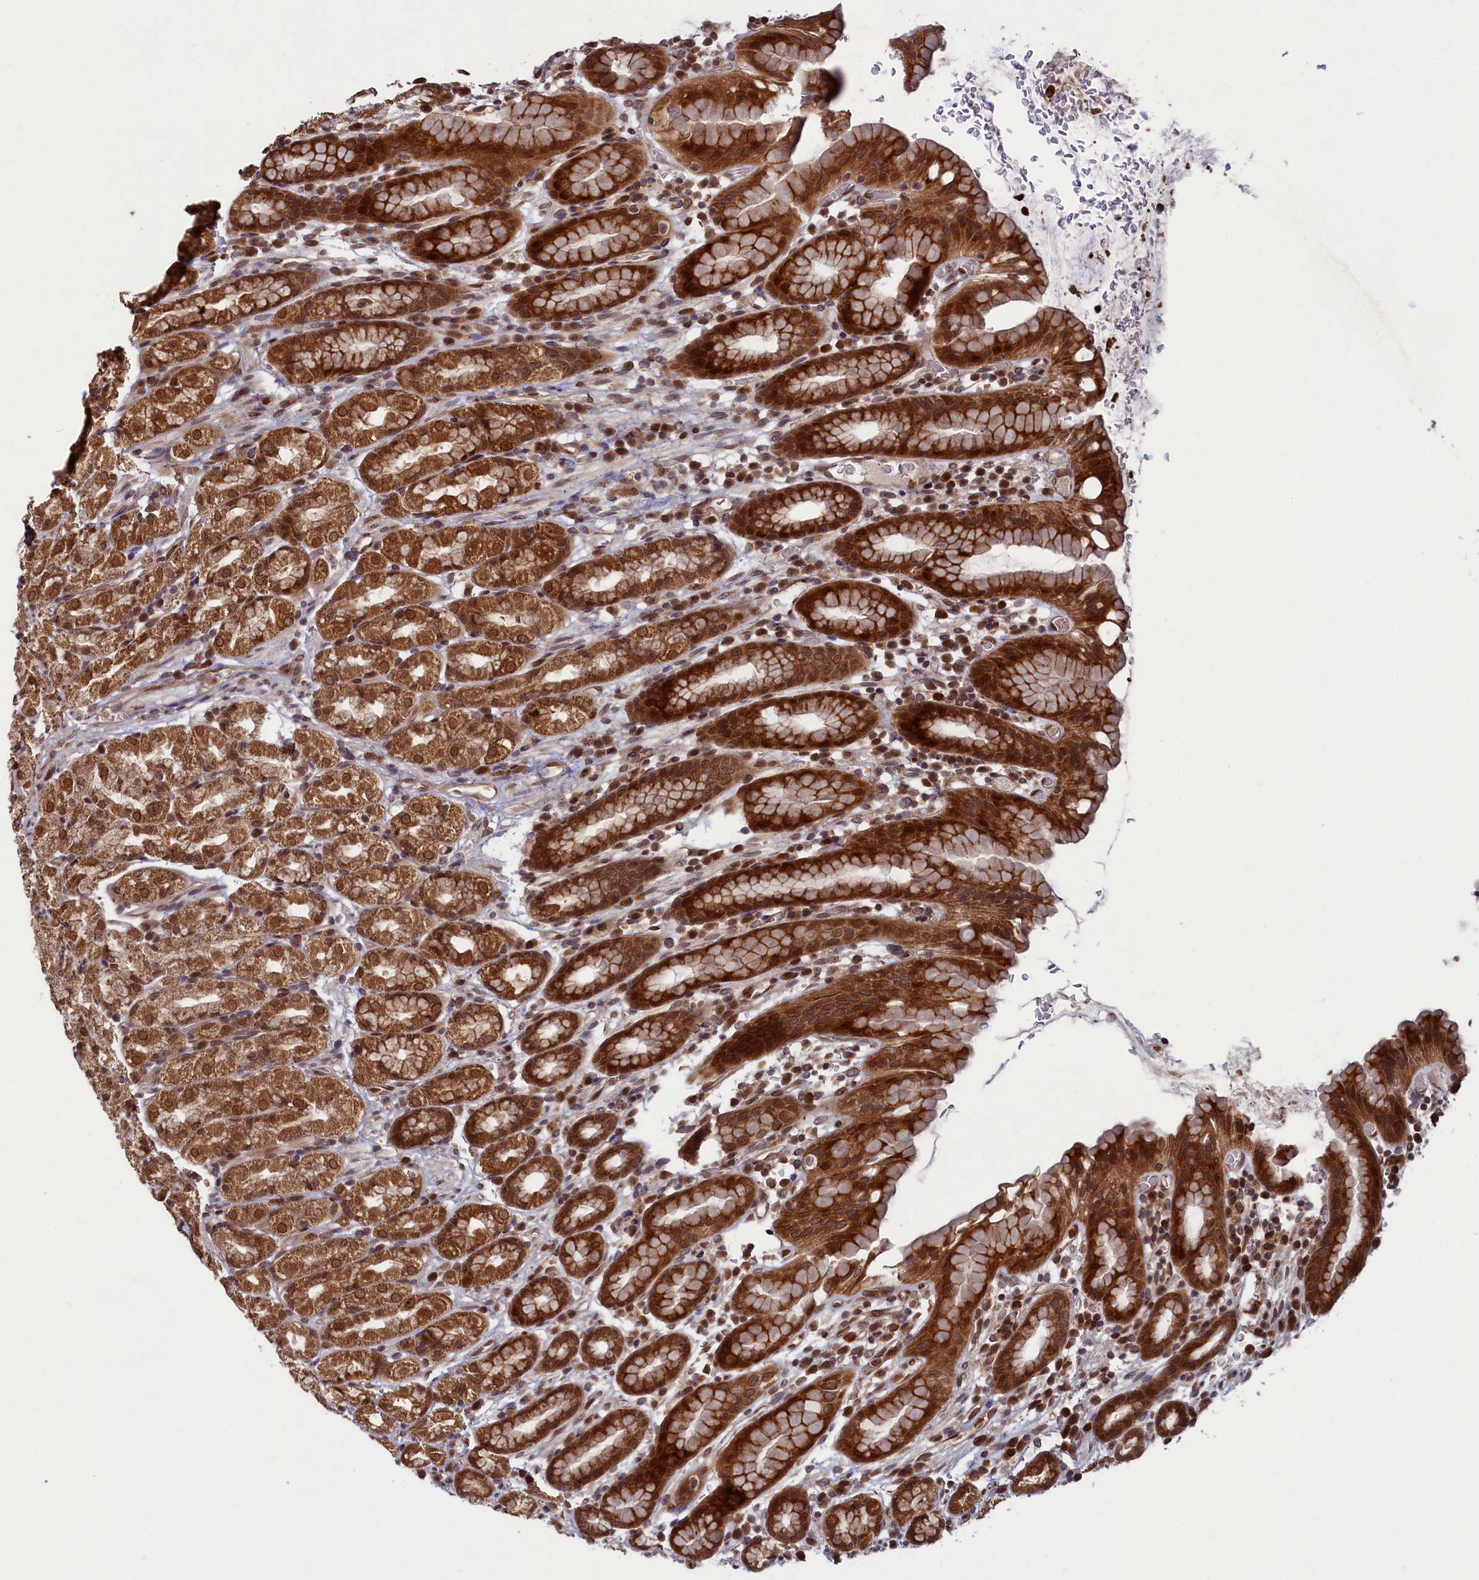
{"staining": {"intensity": "strong", "quantity": ">75%", "location": "cytoplasmic/membranous,nuclear"}, "tissue": "stomach", "cell_type": "Glandular cells", "image_type": "normal", "snomed": [{"axis": "morphology", "description": "Normal tissue, NOS"}, {"axis": "topography", "description": "Stomach, upper"}, {"axis": "topography", "description": "Stomach, lower"}, {"axis": "topography", "description": "Small intestine"}], "caption": "Stomach stained with DAB (3,3'-diaminobenzidine) immunohistochemistry demonstrates high levels of strong cytoplasmic/membranous,nuclear staining in about >75% of glandular cells.", "gene": "NAE1", "patient": {"sex": "male", "age": 68}}